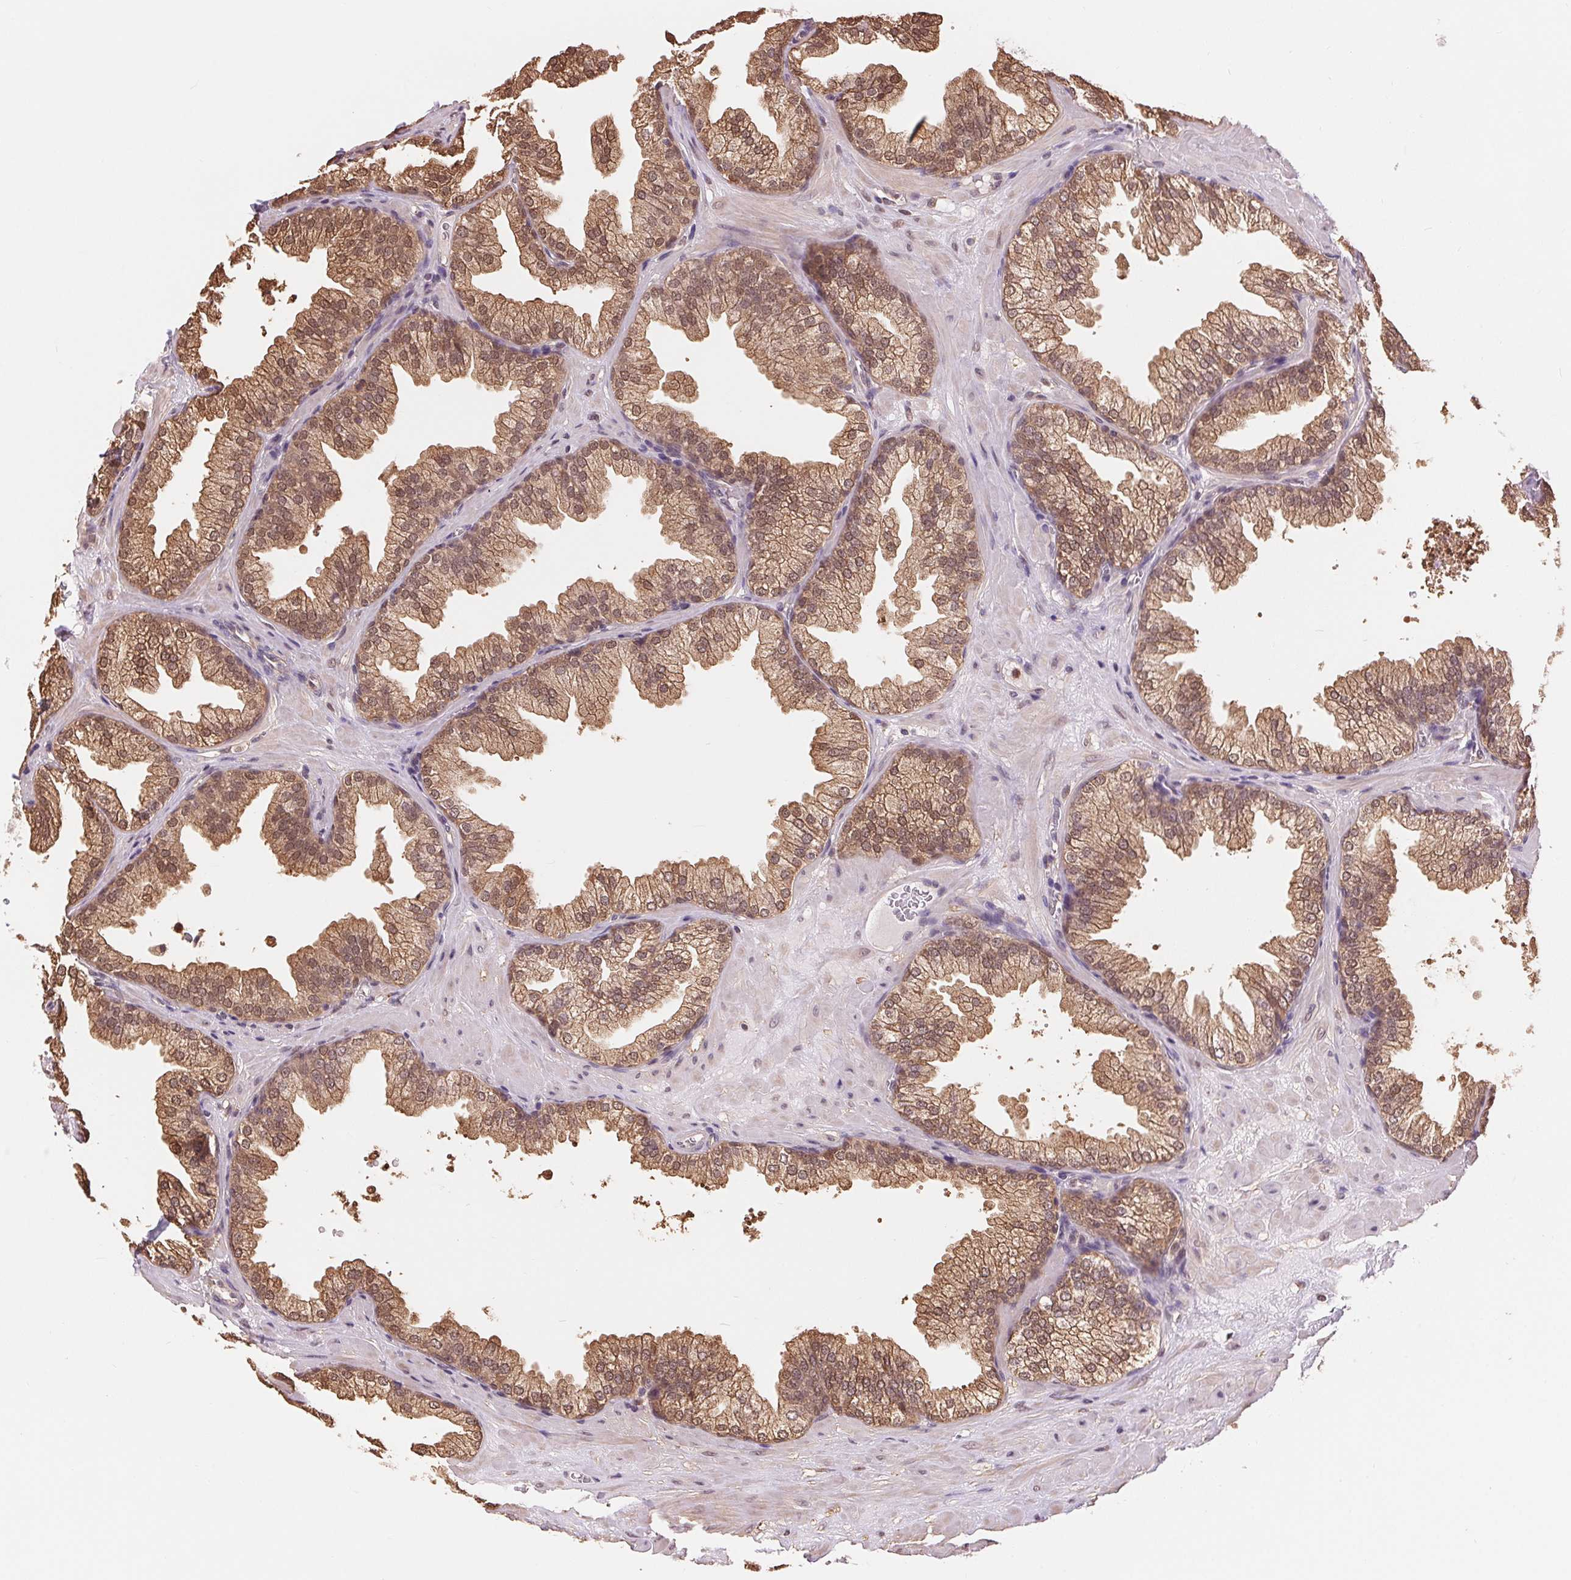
{"staining": {"intensity": "moderate", "quantity": ">75%", "location": "cytoplasmic/membranous,nuclear"}, "tissue": "prostate", "cell_type": "Glandular cells", "image_type": "normal", "snomed": [{"axis": "morphology", "description": "Normal tissue, NOS"}, {"axis": "topography", "description": "Prostate"}], "caption": "DAB (3,3'-diaminobenzidine) immunohistochemical staining of benign prostate demonstrates moderate cytoplasmic/membranous,nuclear protein expression in about >75% of glandular cells. The staining was performed using DAB (3,3'-diaminobenzidine), with brown indicating positive protein expression. Nuclei are stained blue with hematoxylin.", "gene": "TMEM273", "patient": {"sex": "male", "age": 37}}